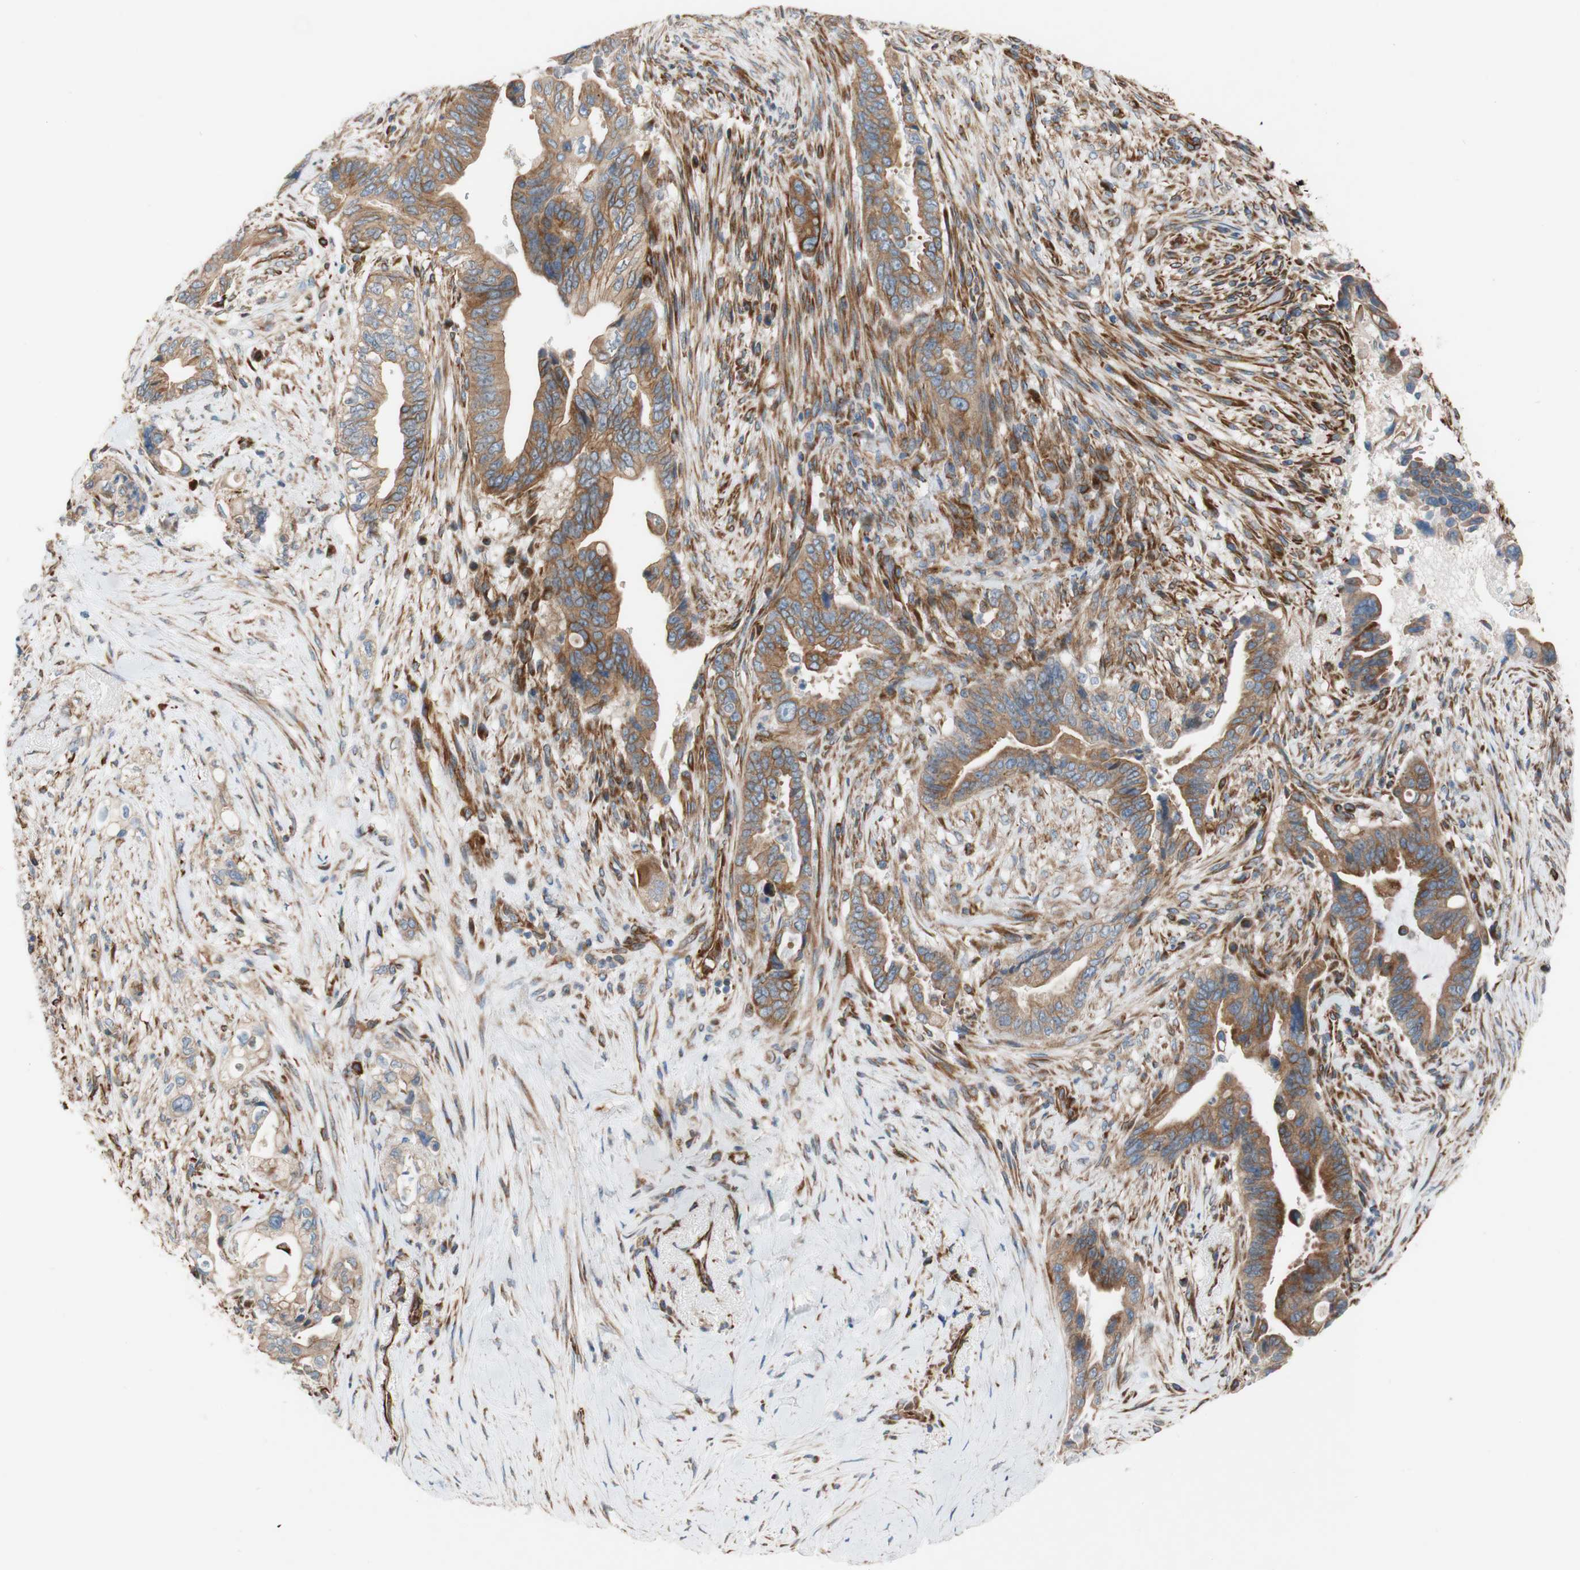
{"staining": {"intensity": "moderate", "quantity": ">75%", "location": "cytoplasmic/membranous"}, "tissue": "pancreatic cancer", "cell_type": "Tumor cells", "image_type": "cancer", "snomed": [{"axis": "morphology", "description": "Adenocarcinoma, NOS"}, {"axis": "topography", "description": "Pancreas"}], "caption": "Pancreatic adenocarcinoma stained for a protein (brown) demonstrates moderate cytoplasmic/membranous positive expression in about >75% of tumor cells.", "gene": "C1orf43", "patient": {"sex": "male", "age": 70}}